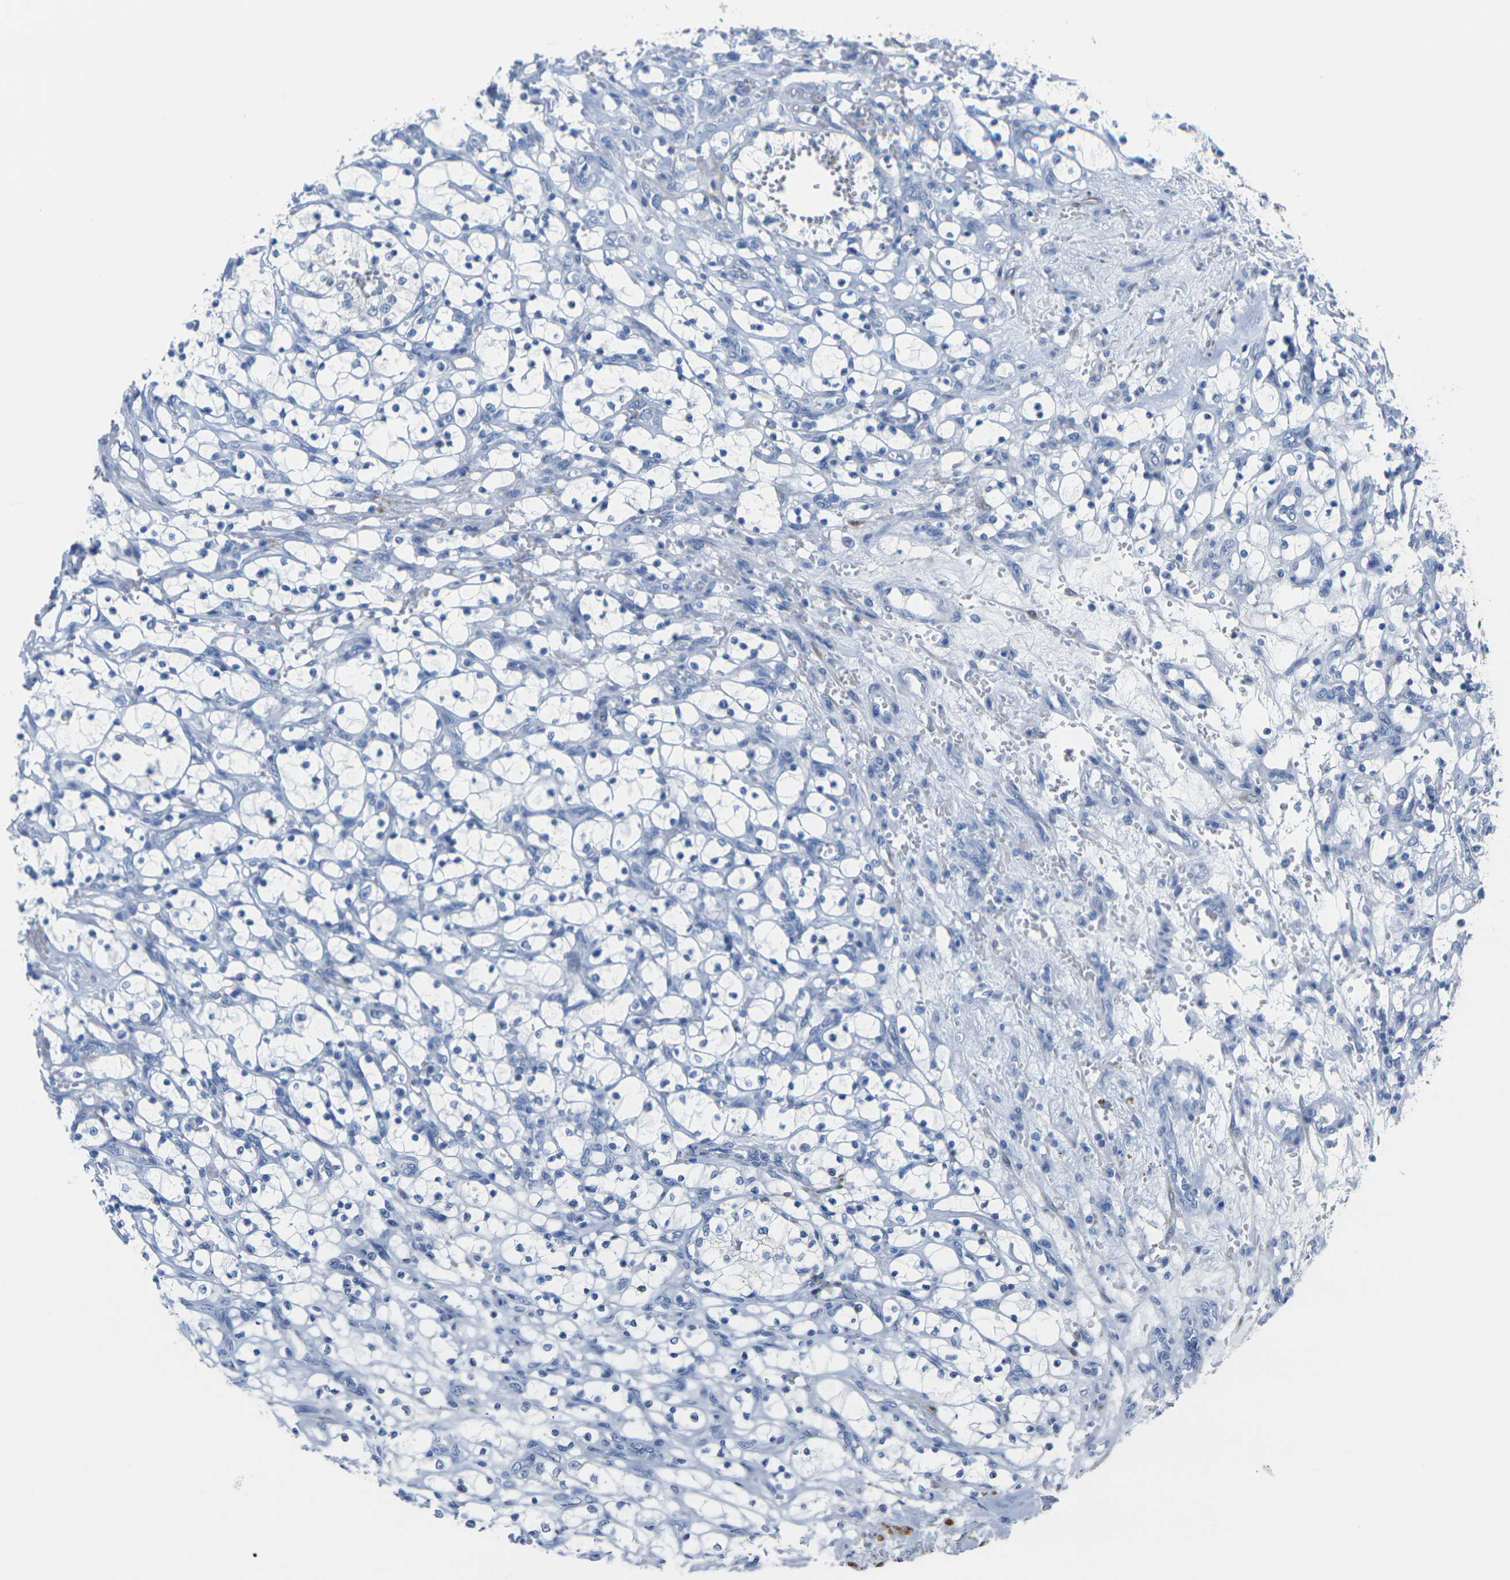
{"staining": {"intensity": "negative", "quantity": "none", "location": "none"}, "tissue": "renal cancer", "cell_type": "Tumor cells", "image_type": "cancer", "snomed": [{"axis": "morphology", "description": "Adenocarcinoma, NOS"}, {"axis": "topography", "description": "Kidney"}], "caption": "This is a micrograph of immunohistochemistry staining of renal cancer (adenocarcinoma), which shows no staining in tumor cells.", "gene": "CNN1", "patient": {"sex": "female", "age": 69}}